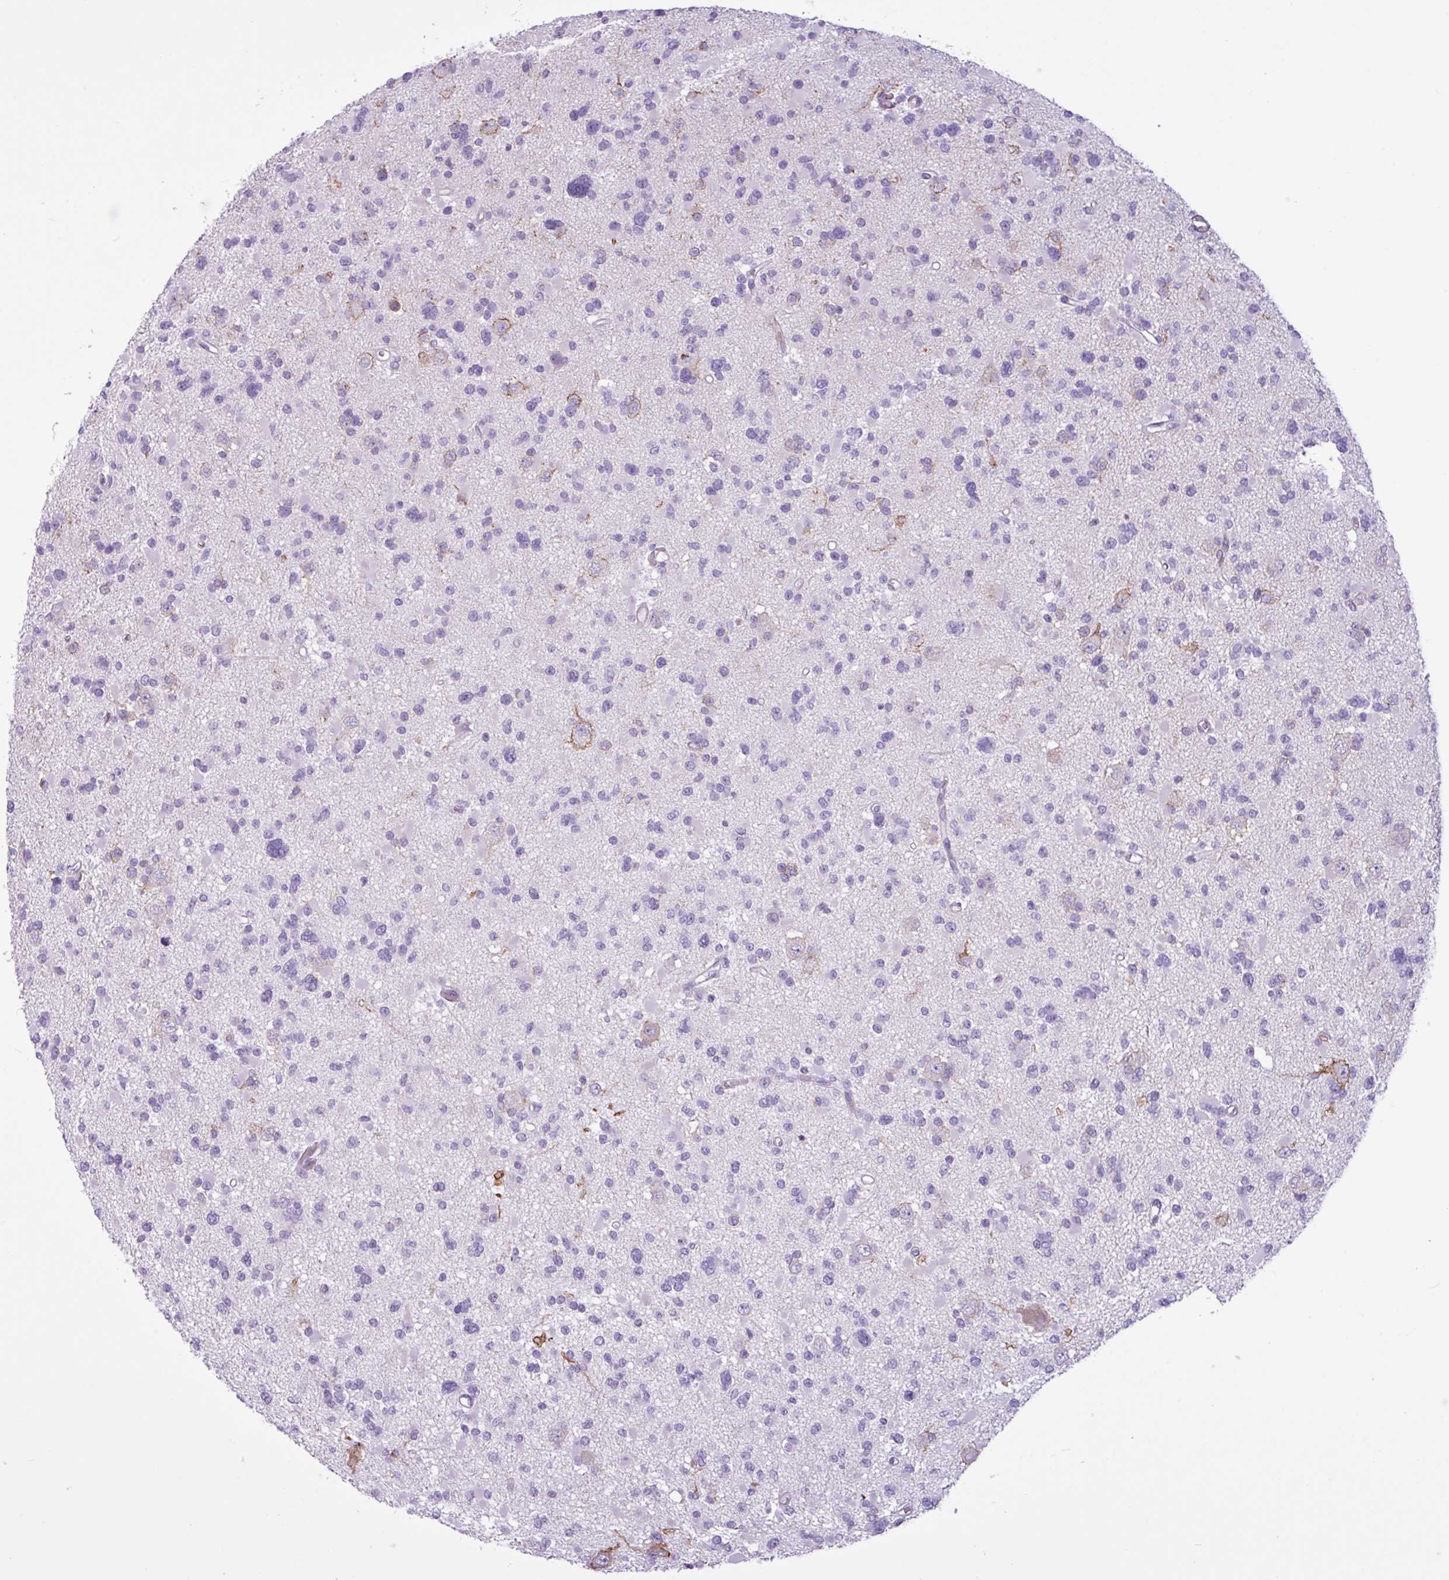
{"staining": {"intensity": "negative", "quantity": "none", "location": "none"}, "tissue": "glioma", "cell_type": "Tumor cells", "image_type": "cancer", "snomed": [{"axis": "morphology", "description": "Glioma, malignant, Low grade"}, {"axis": "topography", "description": "Brain"}], "caption": "Micrograph shows no protein positivity in tumor cells of malignant low-grade glioma tissue.", "gene": "TMEM178A", "patient": {"sex": "female", "age": 22}}